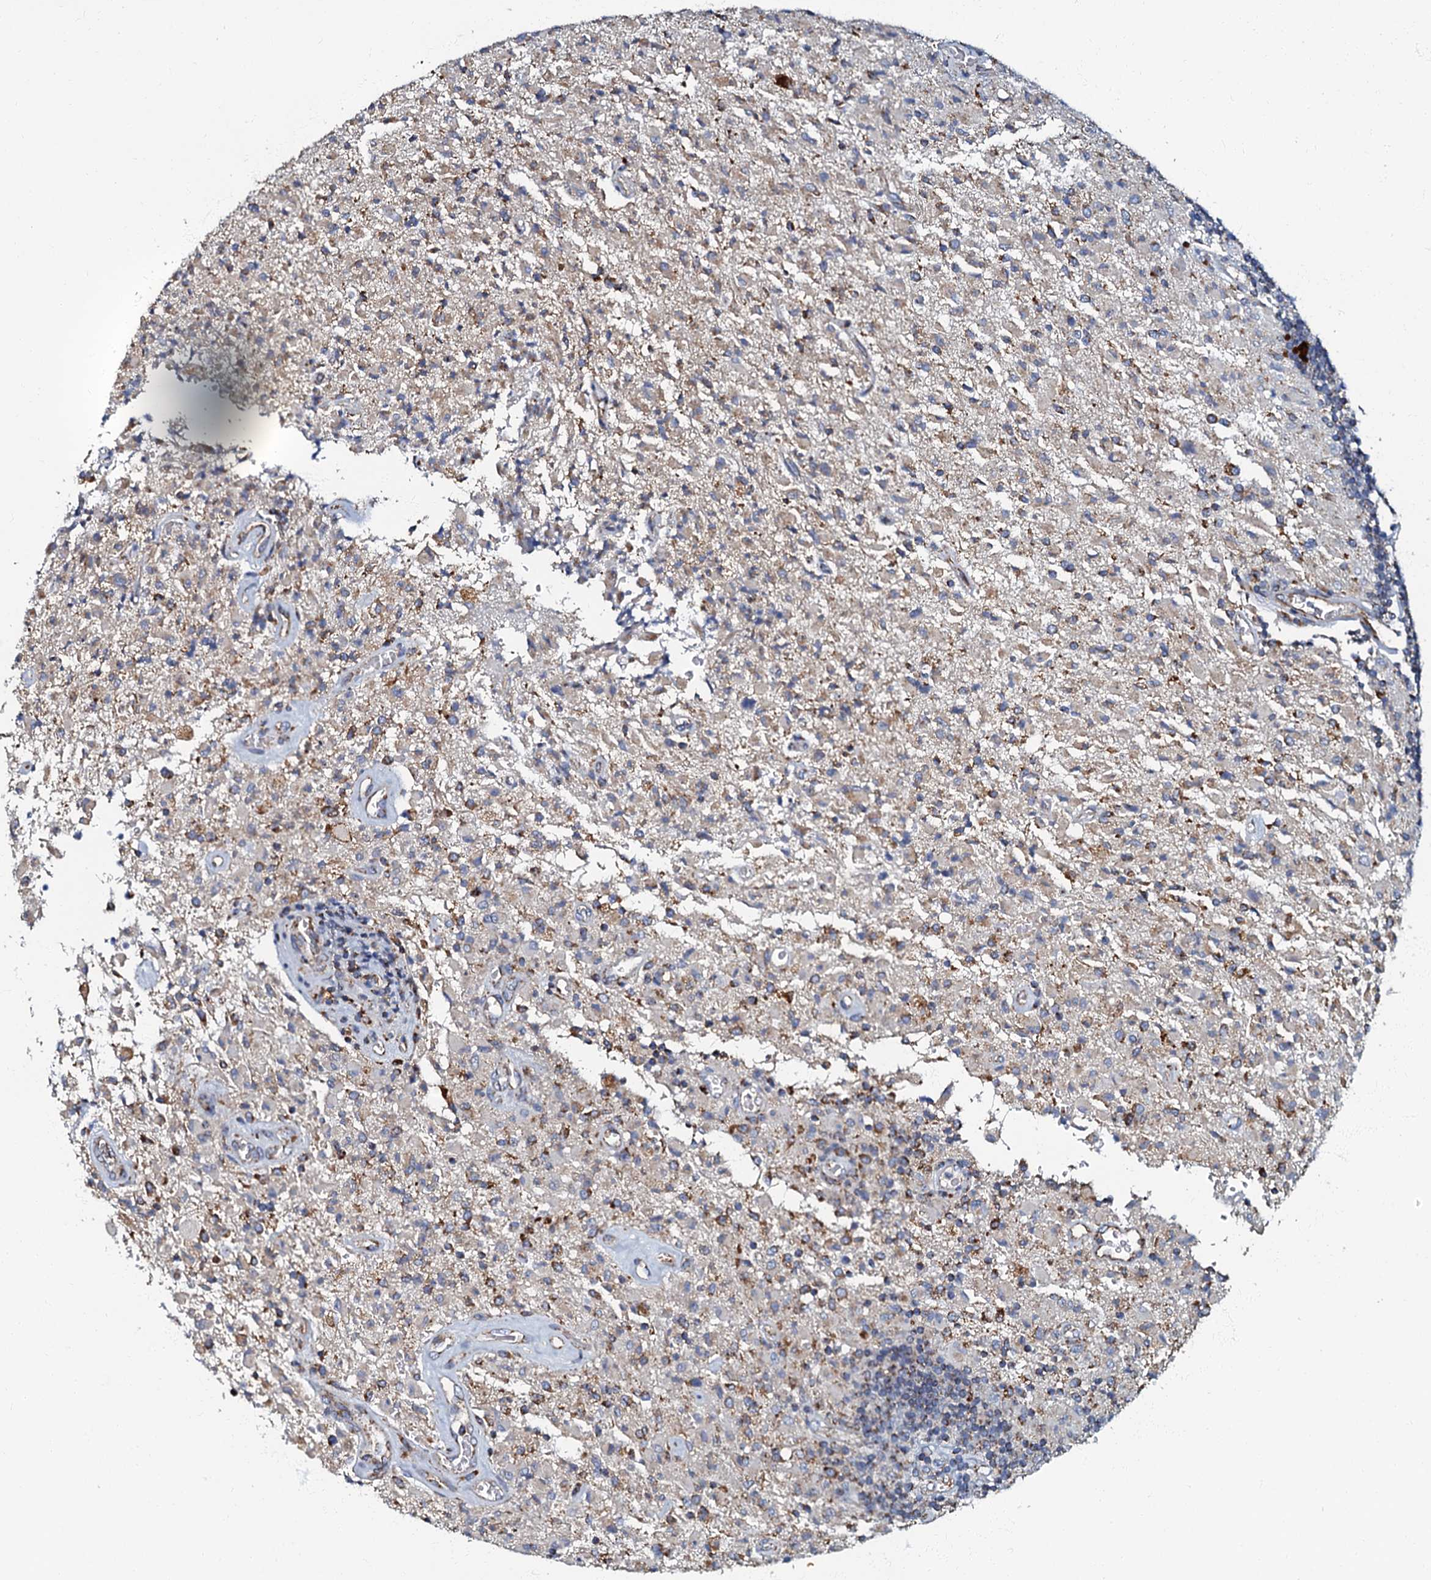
{"staining": {"intensity": "moderate", "quantity": "<25%", "location": "cytoplasmic/membranous"}, "tissue": "glioma", "cell_type": "Tumor cells", "image_type": "cancer", "snomed": [{"axis": "morphology", "description": "Glioma, malignant, High grade"}, {"axis": "topography", "description": "Brain"}], "caption": "This photomicrograph exhibits immunohistochemistry staining of high-grade glioma (malignant), with low moderate cytoplasmic/membranous staining in approximately <25% of tumor cells.", "gene": "NDUFA12", "patient": {"sex": "female", "age": 57}}